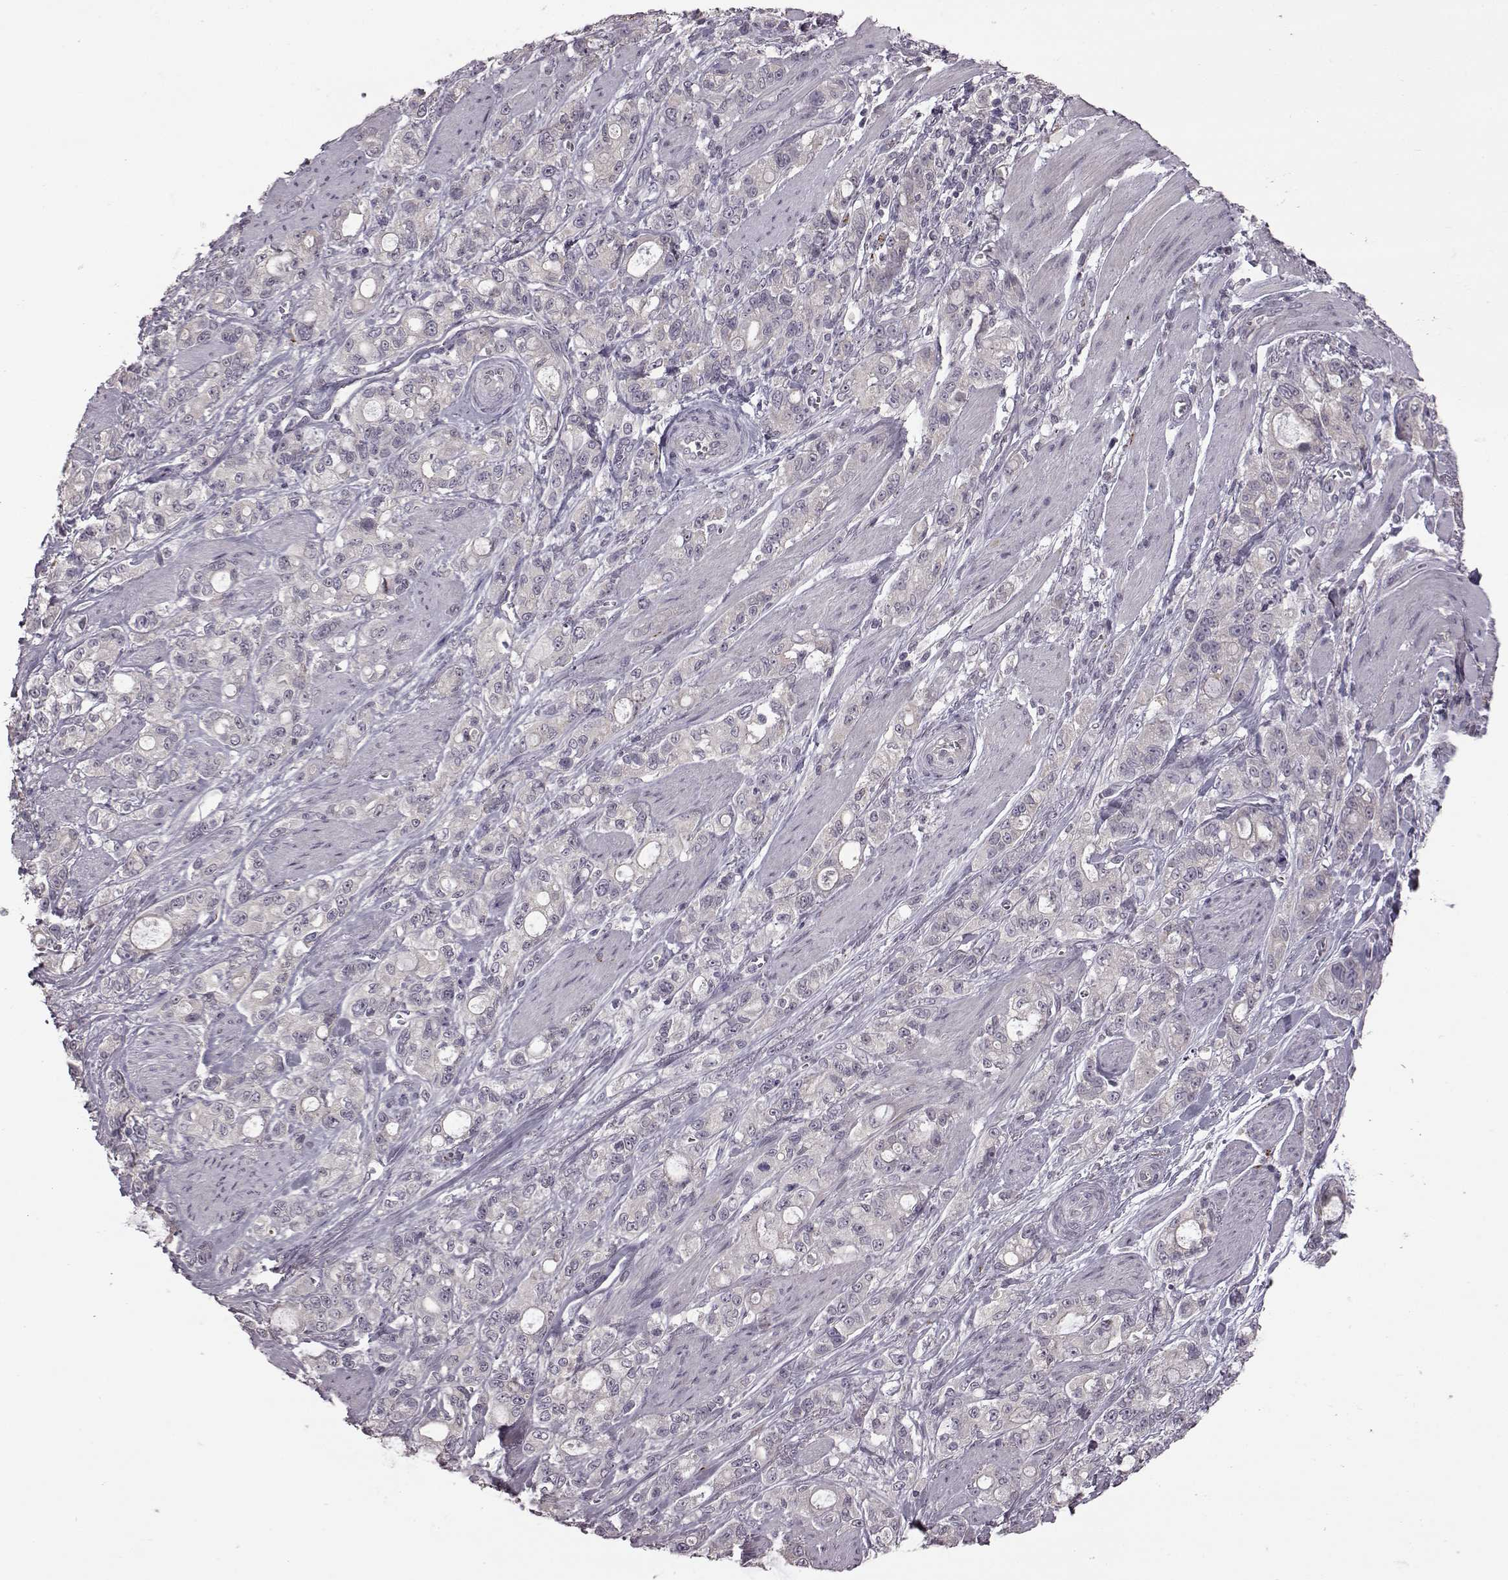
{"staining": {"intensity": "negative", "quantity": "none", "location": "none"}, "tissue": "stomach cancer", "cell_type": "Tumor cells", "image_type": "cancer", "snomed": [{"axis": "morphology", "description": "Adenocarcinoma, NOS"}, {"axis": "topography", "description": "Stomach"}], "caption": "This is a micrograph of immunohistochemistry staining of adenocarcinoma (stomach), which shows no staining in tumor cells. Nuclei are stained in blue.", "gene": "GAL", "patient": {"sex": "male", "age": 63}}